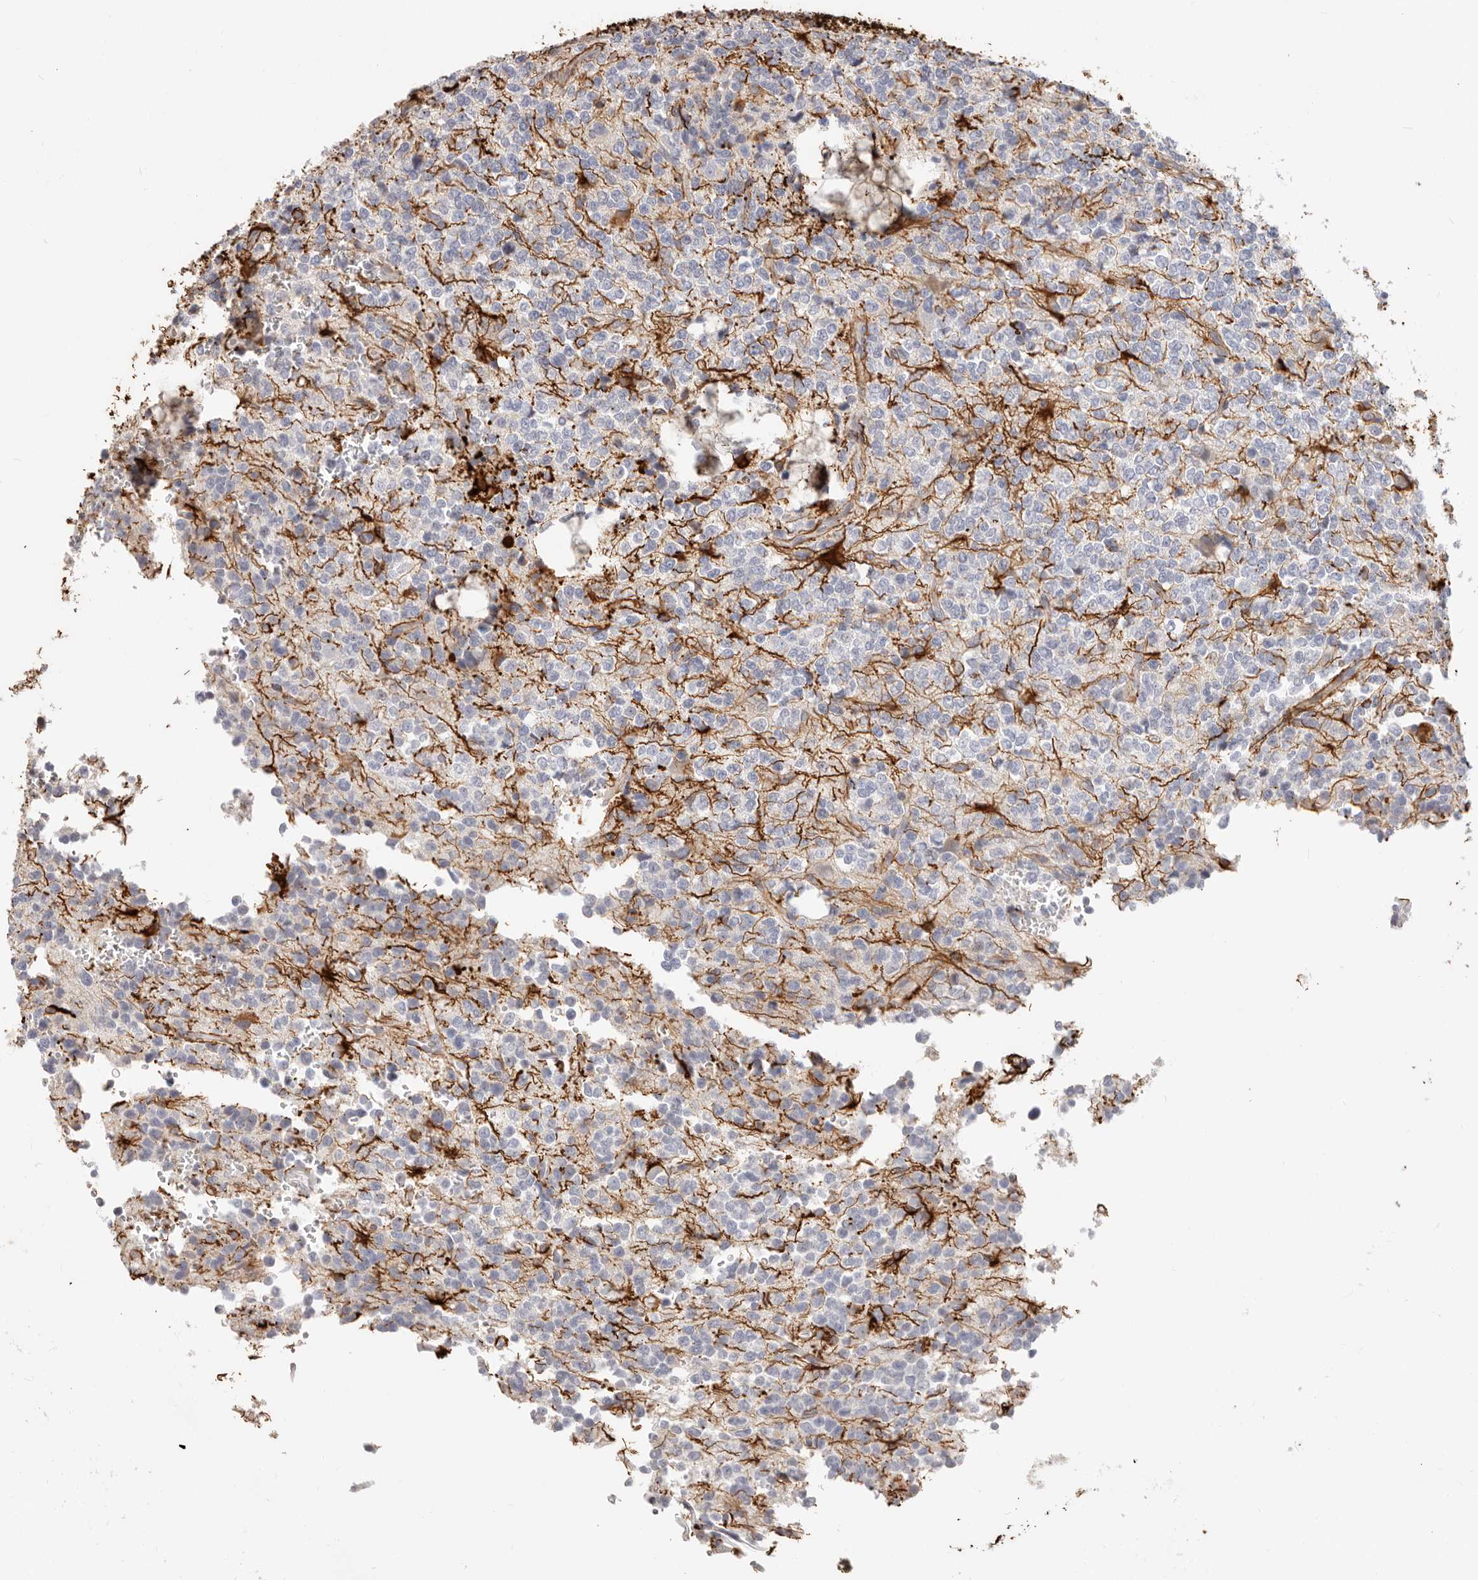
{"staining": {"intensity": "negative", "quantity": "none", "location": "none"}, "tissue": "glioma", "cell_type": "Tumor cells", "image_type": "cancer", "snomed": [{"axis": "morphology", "description": "Glioma, malignant, High grade"}, {"axis": "topography", "description": "Brain"}], "caption": "DAB immunohistochemical staining of human glioma shows no significant positivity in tumor cells.", "gene": "ASCL1", "patient": {"sex": "female", "age": 62}}